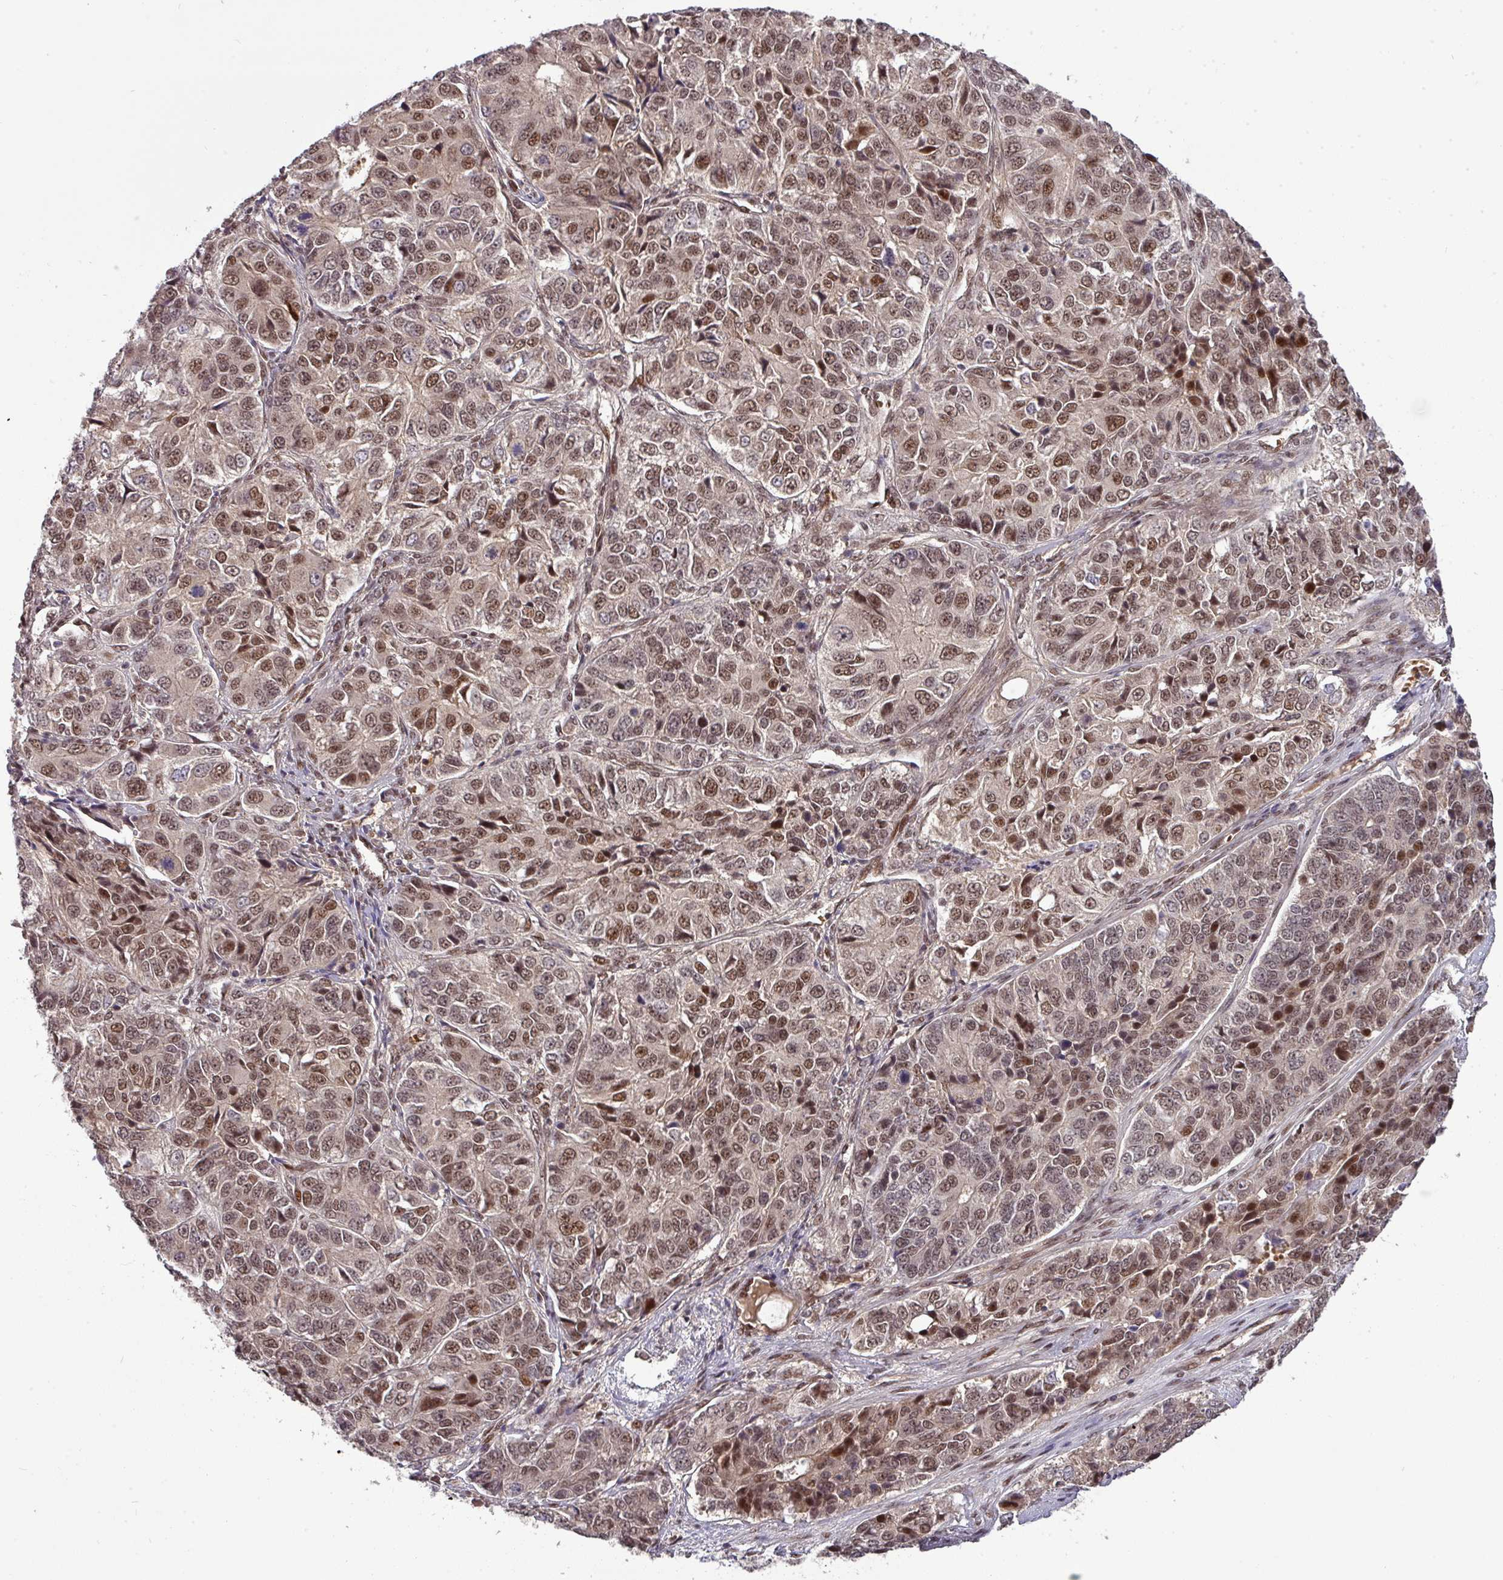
{"staining": {"intensity": "moderate", "quantity": ">75%", "location": "nuclear"}, "tissue": "ovarian cancer", "cell_type": "Tumor cells", "image_type": "cancer", "snomed": [{"axis": "morphology", "description": "Carcinoma, endometroid"}, {"axis": "topography", "description": "Ovary"}], "caption": "High-power microscopy captured an immunohistochemistry micrograph of ovarian endometroid carcinoma, revealing moderate nuclear positivity in about >75% of tumor cells.", "gene": "CIC", "patient": {"sex": "female", "age": 51}}